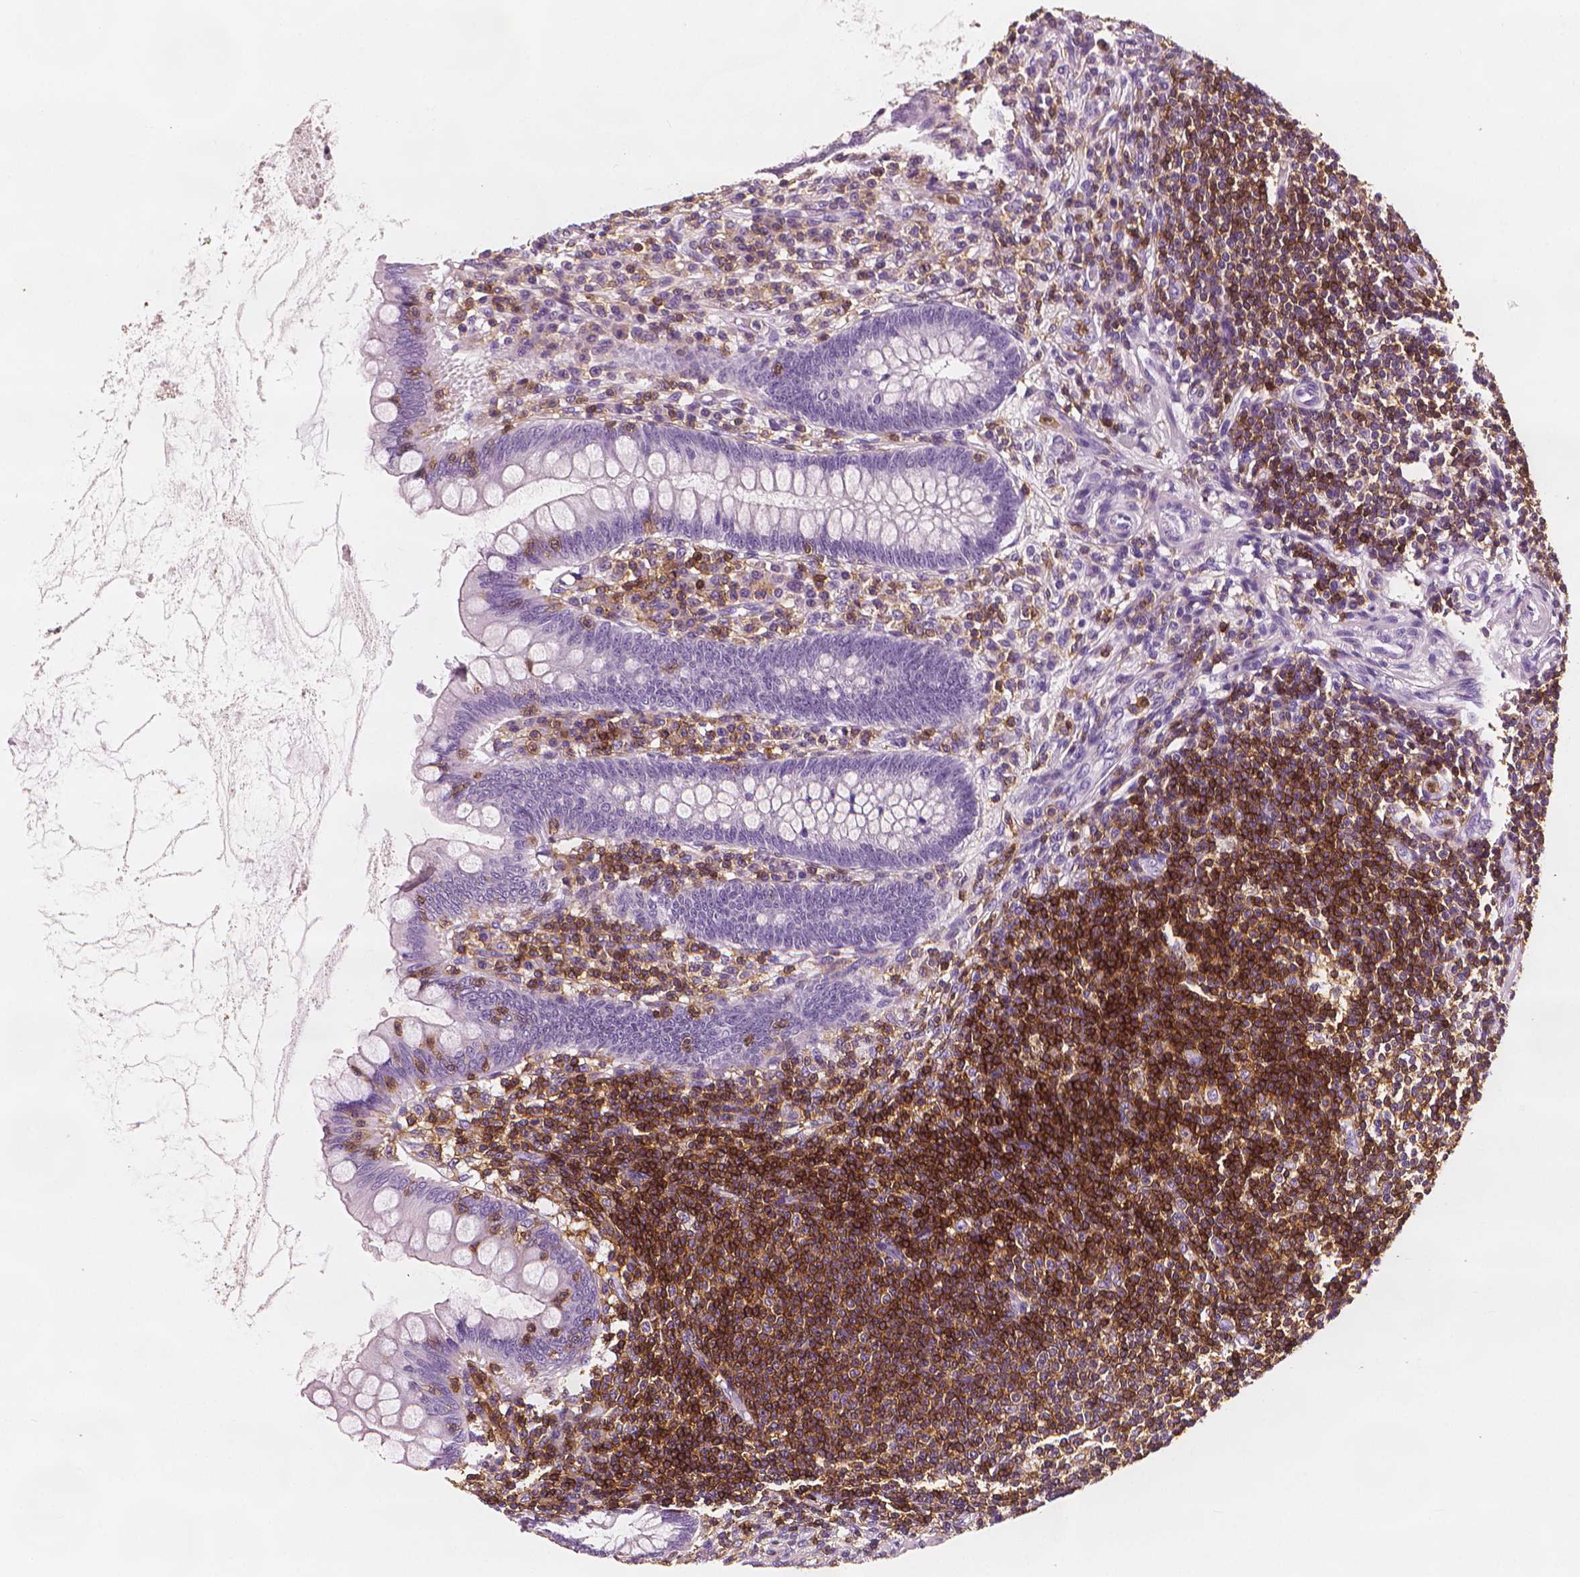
{"staining": {"intensity": "negative", "quantity": "none", "location": "none"}, "tissue": "appendix", "cell_type": "Glandular cells", "image_type": "normal", "snomed": [{"axis": "morphology", "description": "Normal tissue, NOS"}, {"axis": "topography", "description": "Appendix"}], "caption": "IHC image of unremarkable appendix stained for a protein (brown), which exhibits no expression in glandular cells.", "gene": "PTPRC", "patient": {"sex": "female", "age": 57}}